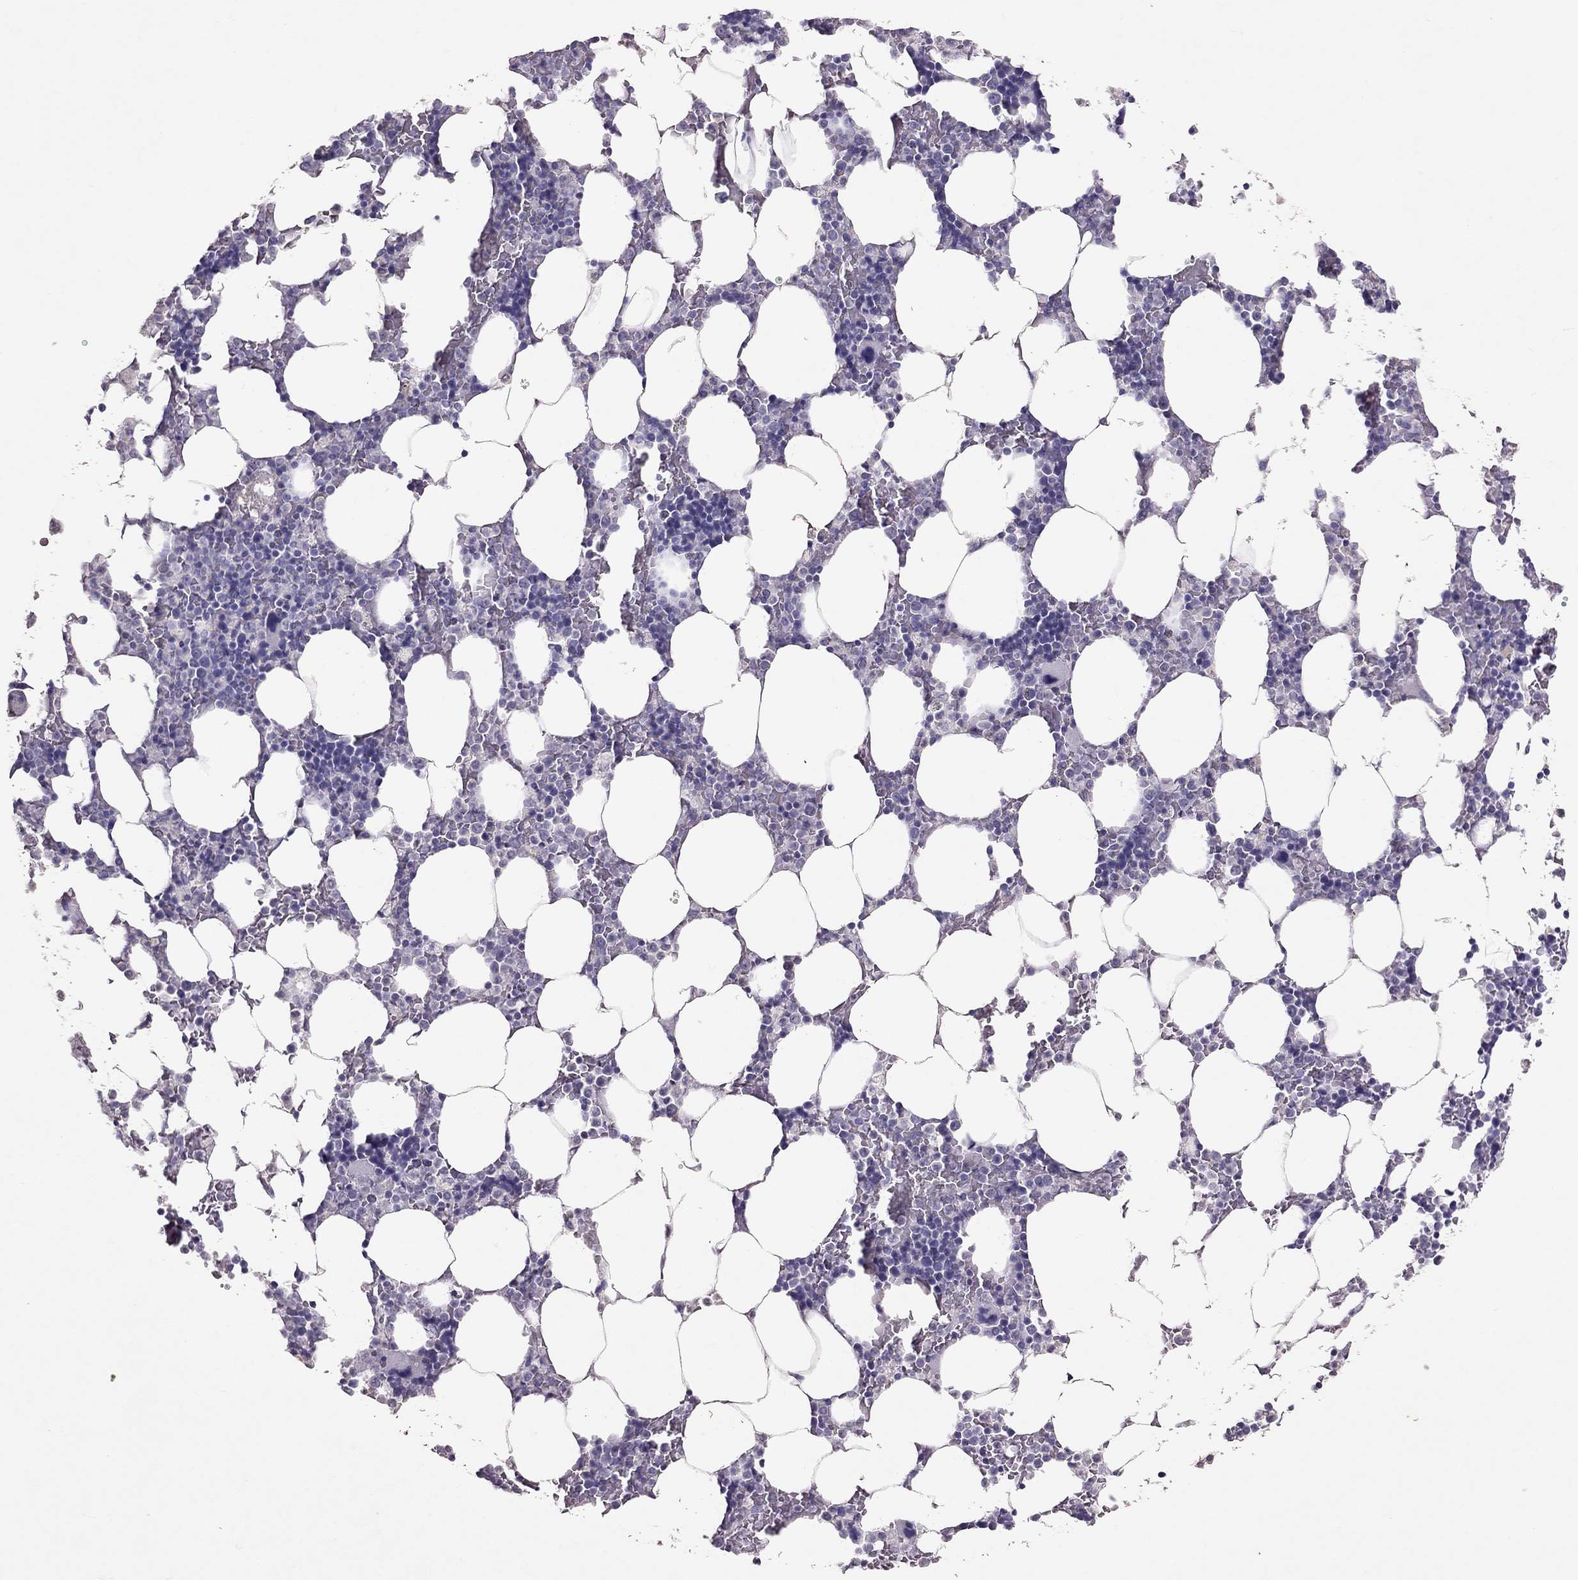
{"staining": {"intensity": "negative", "quantity": "none", "location": "none"}, "tissue": "bone marrow", "cell_type": "Hematopoietic cells", "image_type": "normal", "snomed": [{"axis": "morphology", "description": "Normal tissue, NOS"}, {"axis": "topography", "description": "Bone marrow"}], "caption": "DAB (3,3'-diaminobenzidine) immunohistochemical staining of unremarkable bone marrow exhibits no significant staining in hematopoietic cells.", "gene": "PSMB11", "patient": {"sex": "male", "age": 51}}